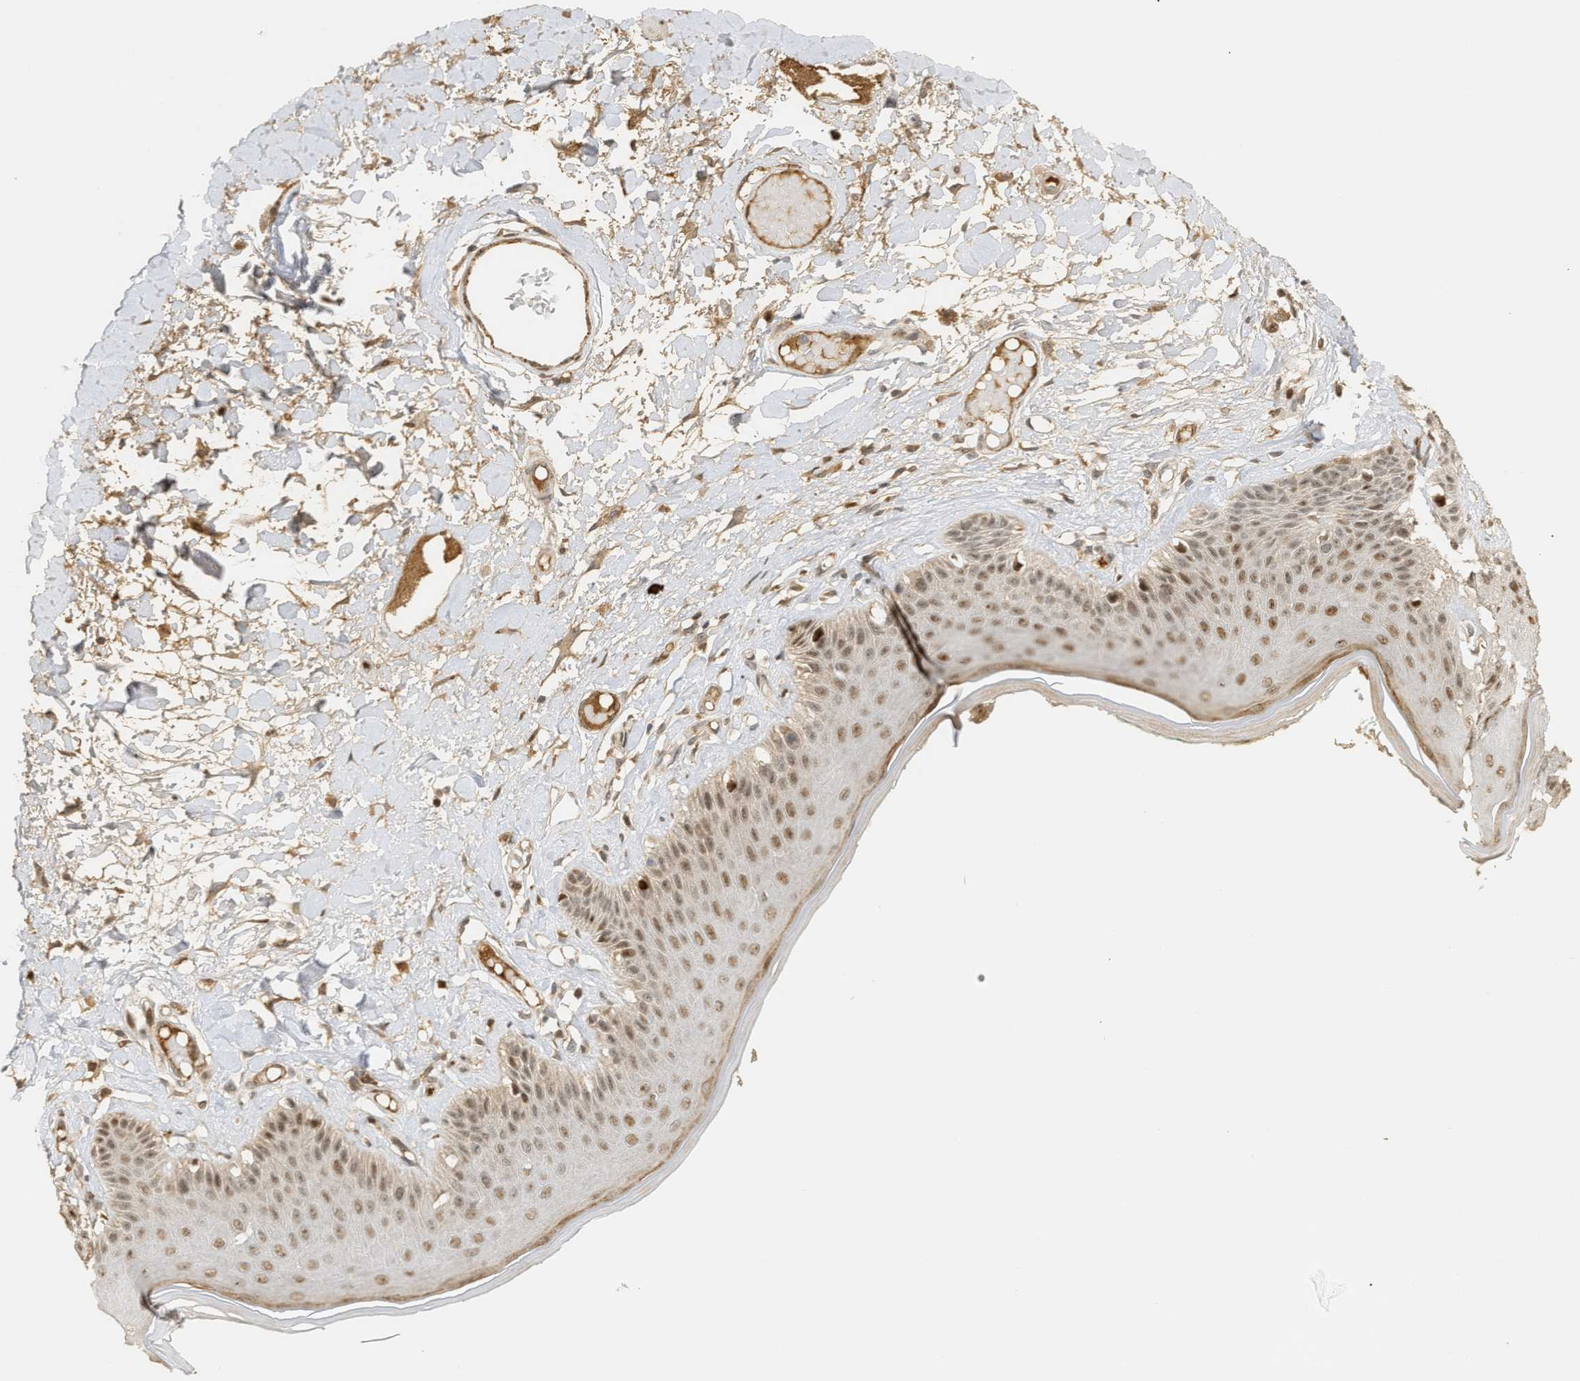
{"staining": {"intensity": "strong", "quantity": "<25%", "location": "cytoplasmic/membranous,nuclear"}, "tissue": "skin", "cell_type": "Epidermal cells", "image_type": "normal", "snomed": [{"axis": "morphology", "description": "Normal tissue, NOS"}, {"axis": "topography", "description": "Vulva"}], "caption": "Human skin stained with a brown dye exhibits strong cytoplasmic/membranous,nuclear positive staining in about <25% of epidermal cells.", "gene": "ZFAND5", "patient": {"sex": "female", "age": 73}}